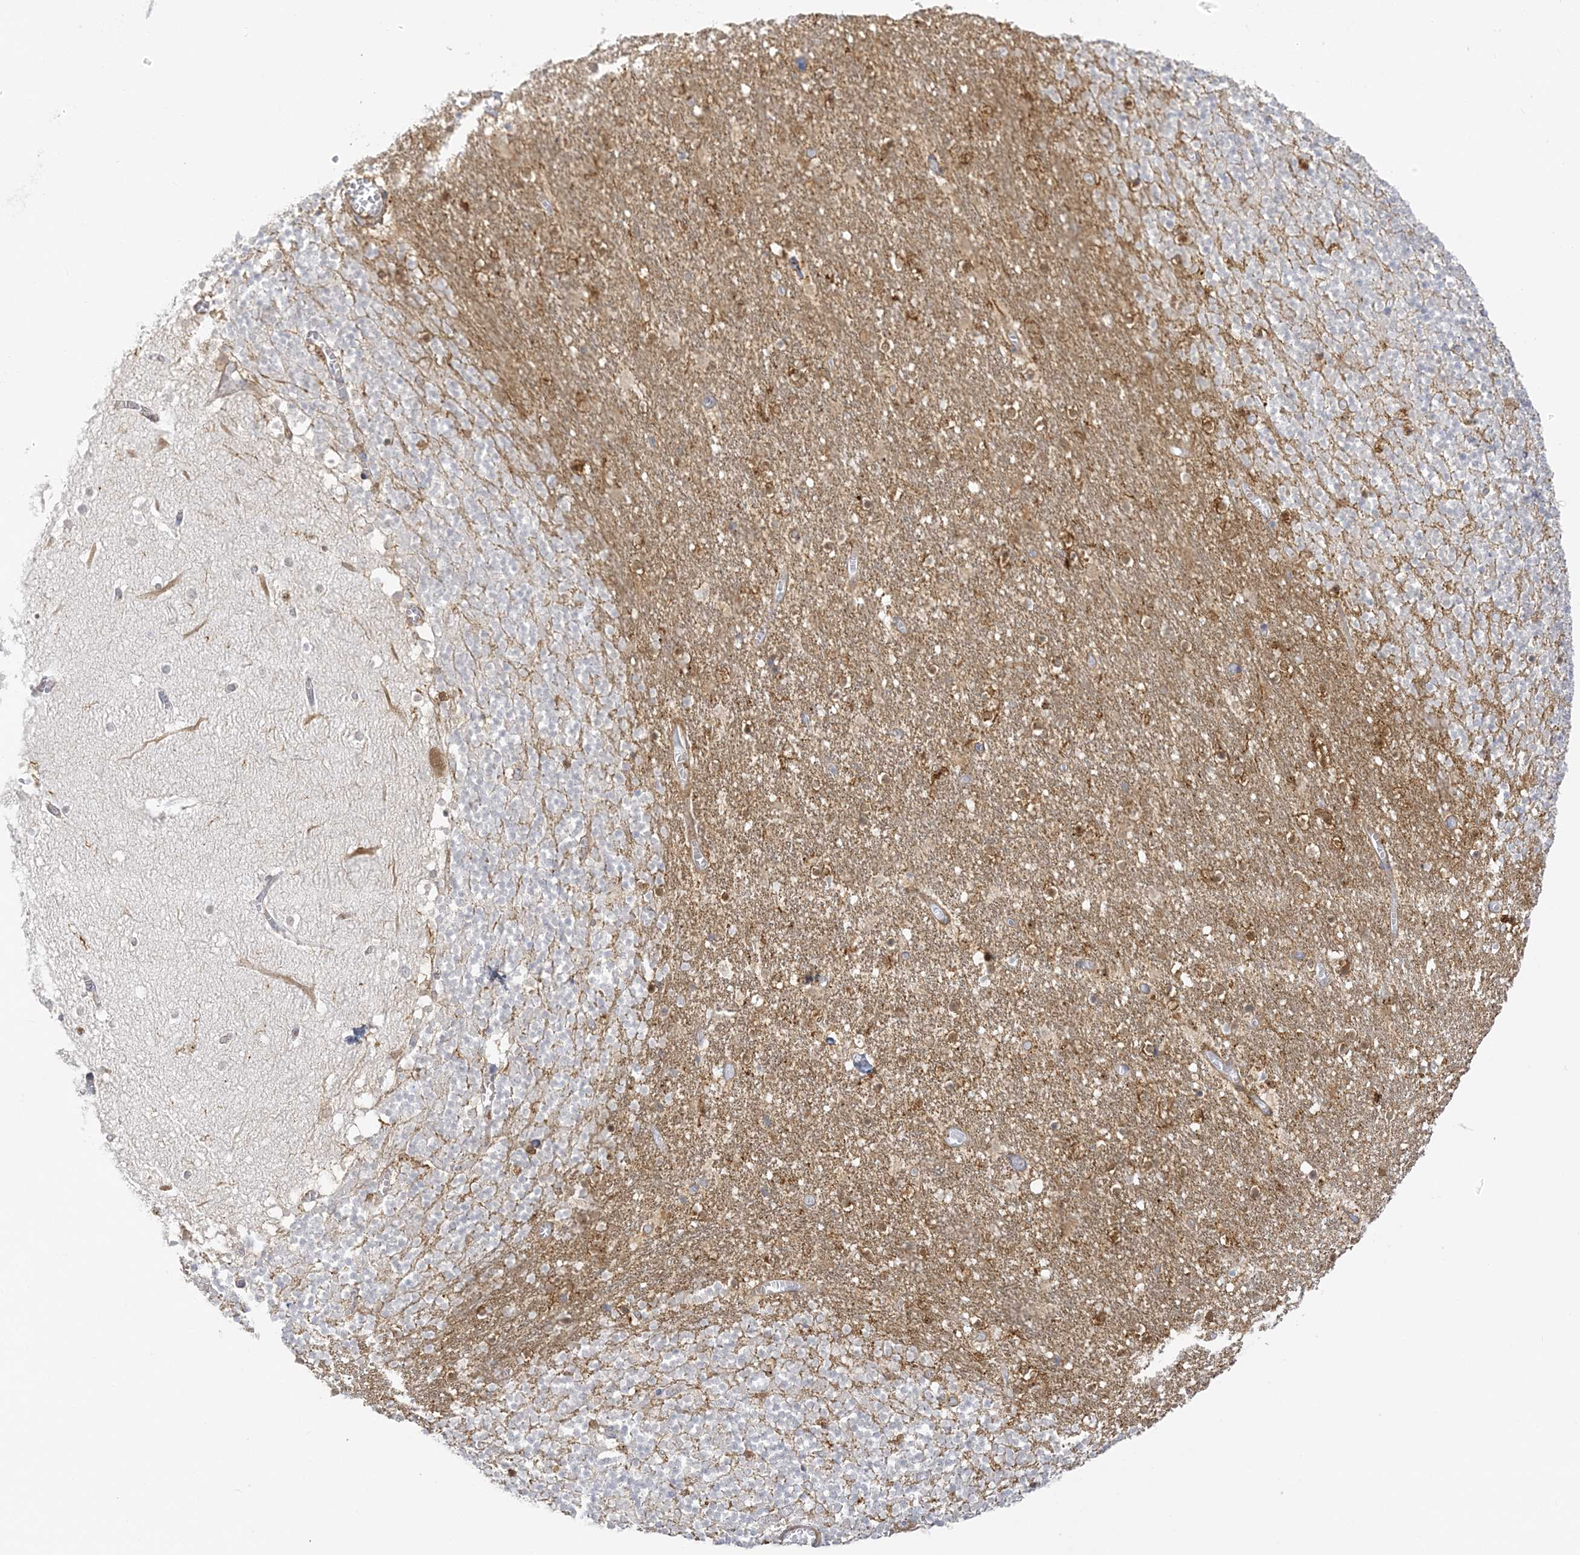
{"staining": {"intensity": "negative", "quantity": "none", "location": "none"}, "tissue": "cerebellum", "cell_type": "Cells in granular layer", "image_type": "normal", "snomed": [{"axis": "morphology", "description": "Normal tissue, NOS"}, {"axis": "topography", "description": "Cerebellum"}], "caption": "A micrograph of human cerebellum is negative for staining in cells in granular layer. (Brightfield microscopy of DAB (3,3'-diaminobenzidine) immunohistochemistry at high magnification).", "gene": "ICMT", "patient": {"sex": "female", "age": 28}}